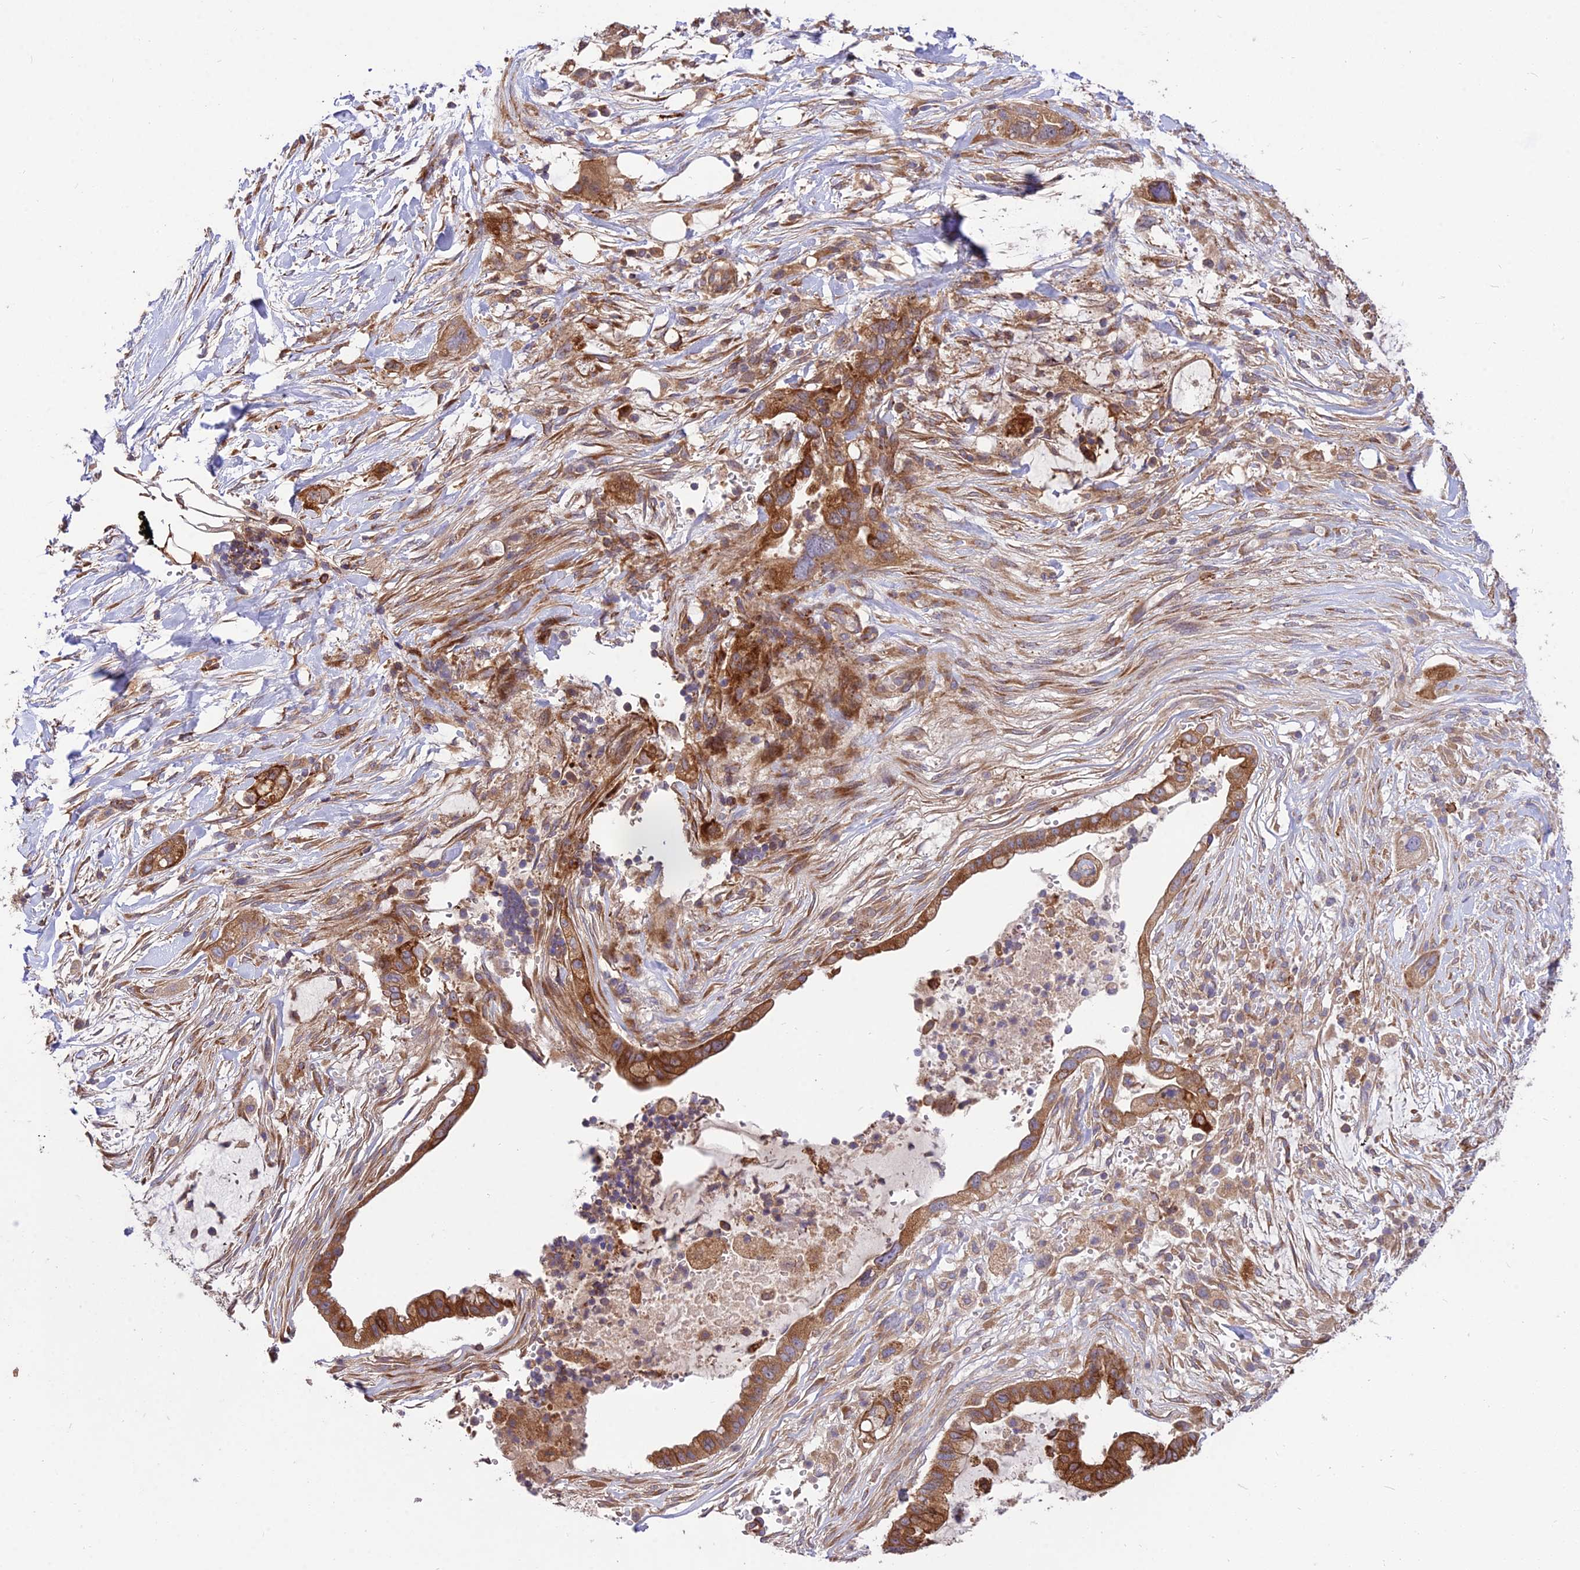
{"staining": {"intensity": "strong", "quantity": ">75%", "location": "cytoplasmic/membranous"}, "tissue": "pancreatic cancer", "cell_type": "Tumor cells", "image_type": "cancer", "snomed": [{"axis": "morphology", "description": "Adenocarcinoma, NOS"}, {"axis": "topography", "description": "Pancreas"}], "caption": "DAB (3,3'-diaminobenzidine) immunohistochemical staining of human pancreatic cancer exhibits strong cytoplasmic/membranous protein expression in approximately >75% of tumor cells.", "gene": "ROCK1", "patient": {"sex": "male", "age": 44}}